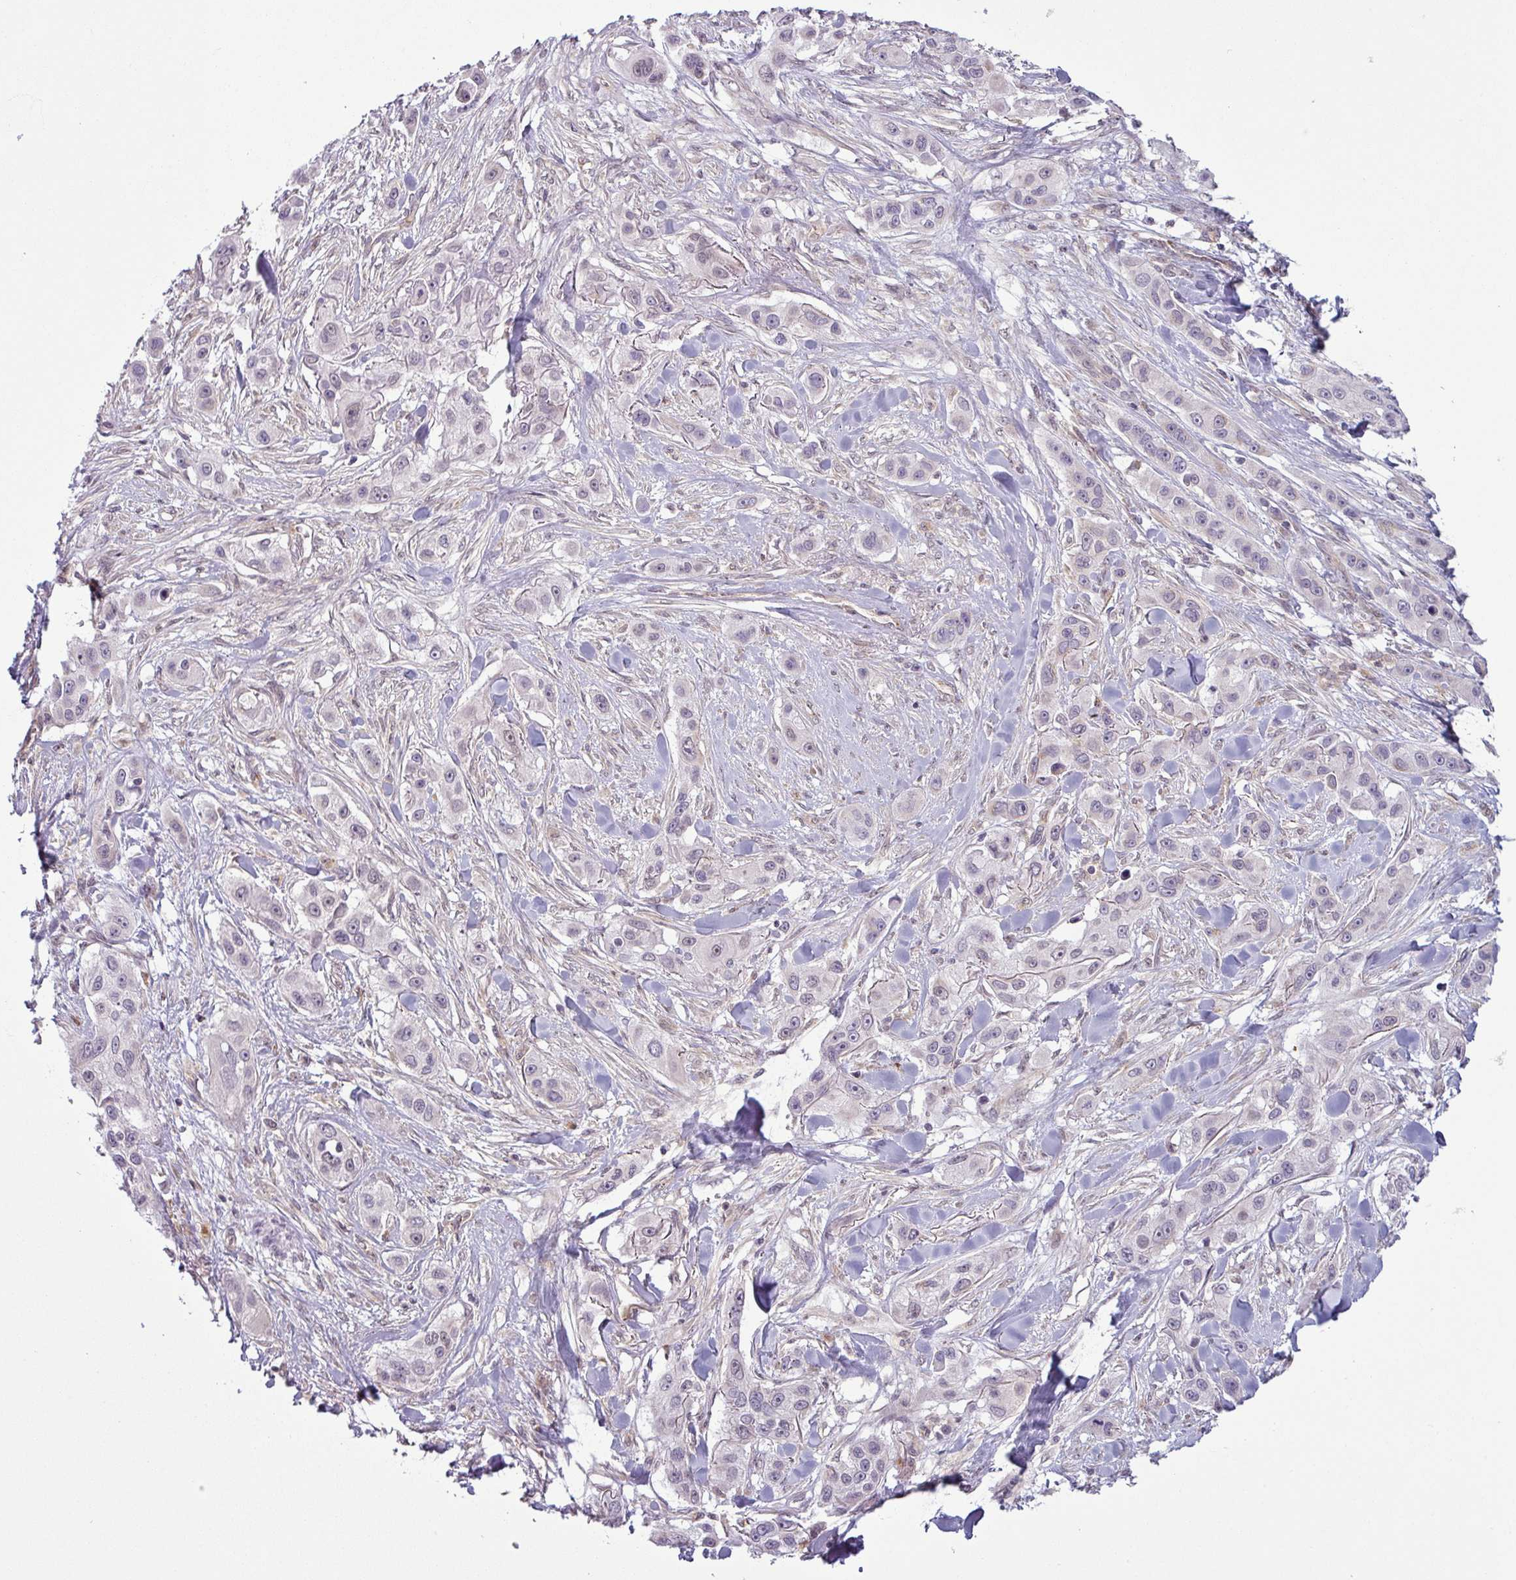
{"staining": {"intensity": "weak", "quantity": "<25%", "location": "nuclear"}, "tissue": "skin cancer", "cell_type": "Tumor cells", "image_type": "cancer", "snomed": [{"axis": "morphology", "description": "Squamous cell carcinoma, NOS"}, {"axis": "topography", "description": "Skin"}], "caption": "This histopathology image is of squamous cell carcinoma (skin) stained with IHC to label a protein in brown with the nuclei are counter-stained blue. There is no positivity in tumor cells.", "gene": "CCDC144A", "patient": {"sex": "male", "age": 63}}